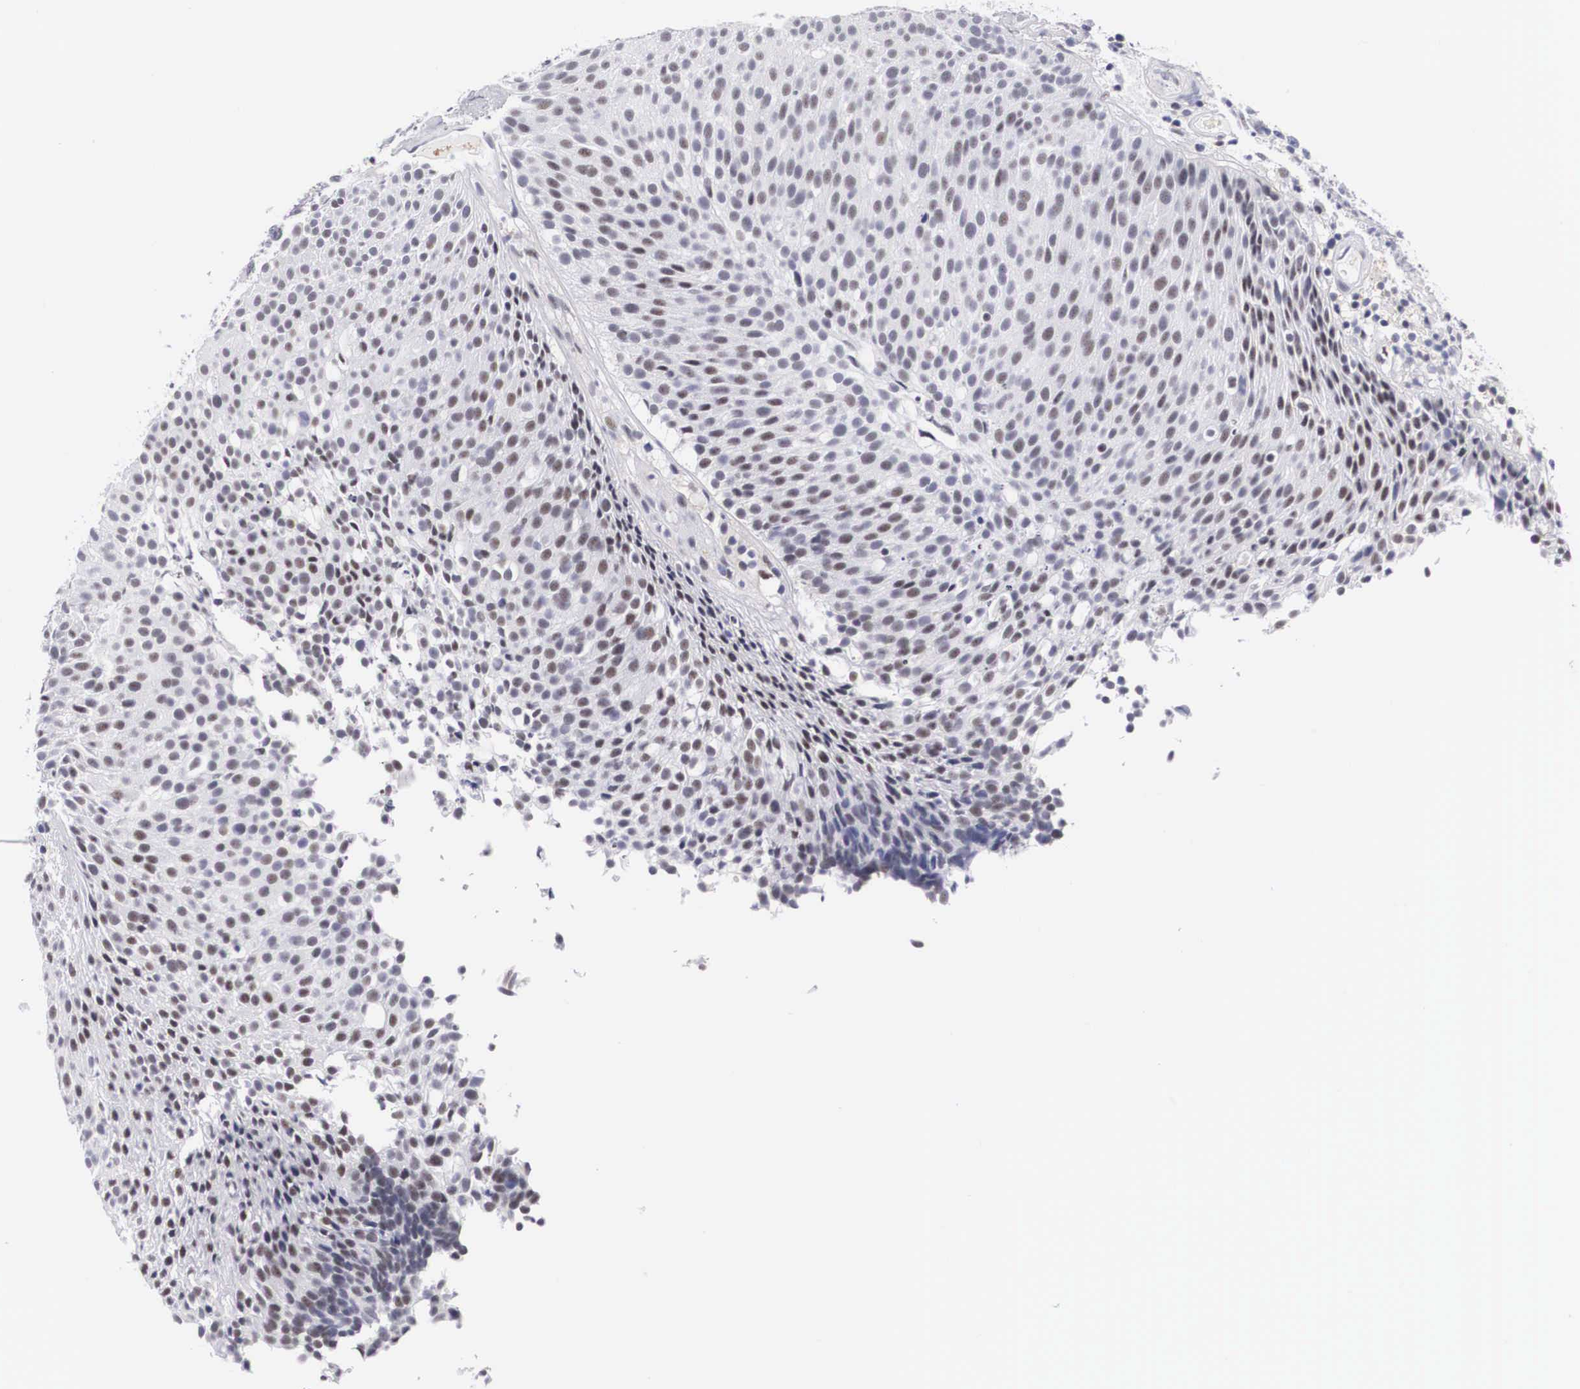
{"staining": {"intensity": "negative", "quantity": "none", "location": "none"}, "tissue": "urothelial cancer", "cell_type": "Tumor cells", "image_type": "cancer", "snomed": [{"axis": "morphology", "description": "Urothelial carcinoma, Low grade"}, {"axis": "topography", "description": "Urinary bladder"}], "caption": "Immunohistochemical staining of human urothelial cancer reveals no significant positivity in tumor cells.", "gene": "FAM47A", "patient": {"sex": "male", "age": 85}}